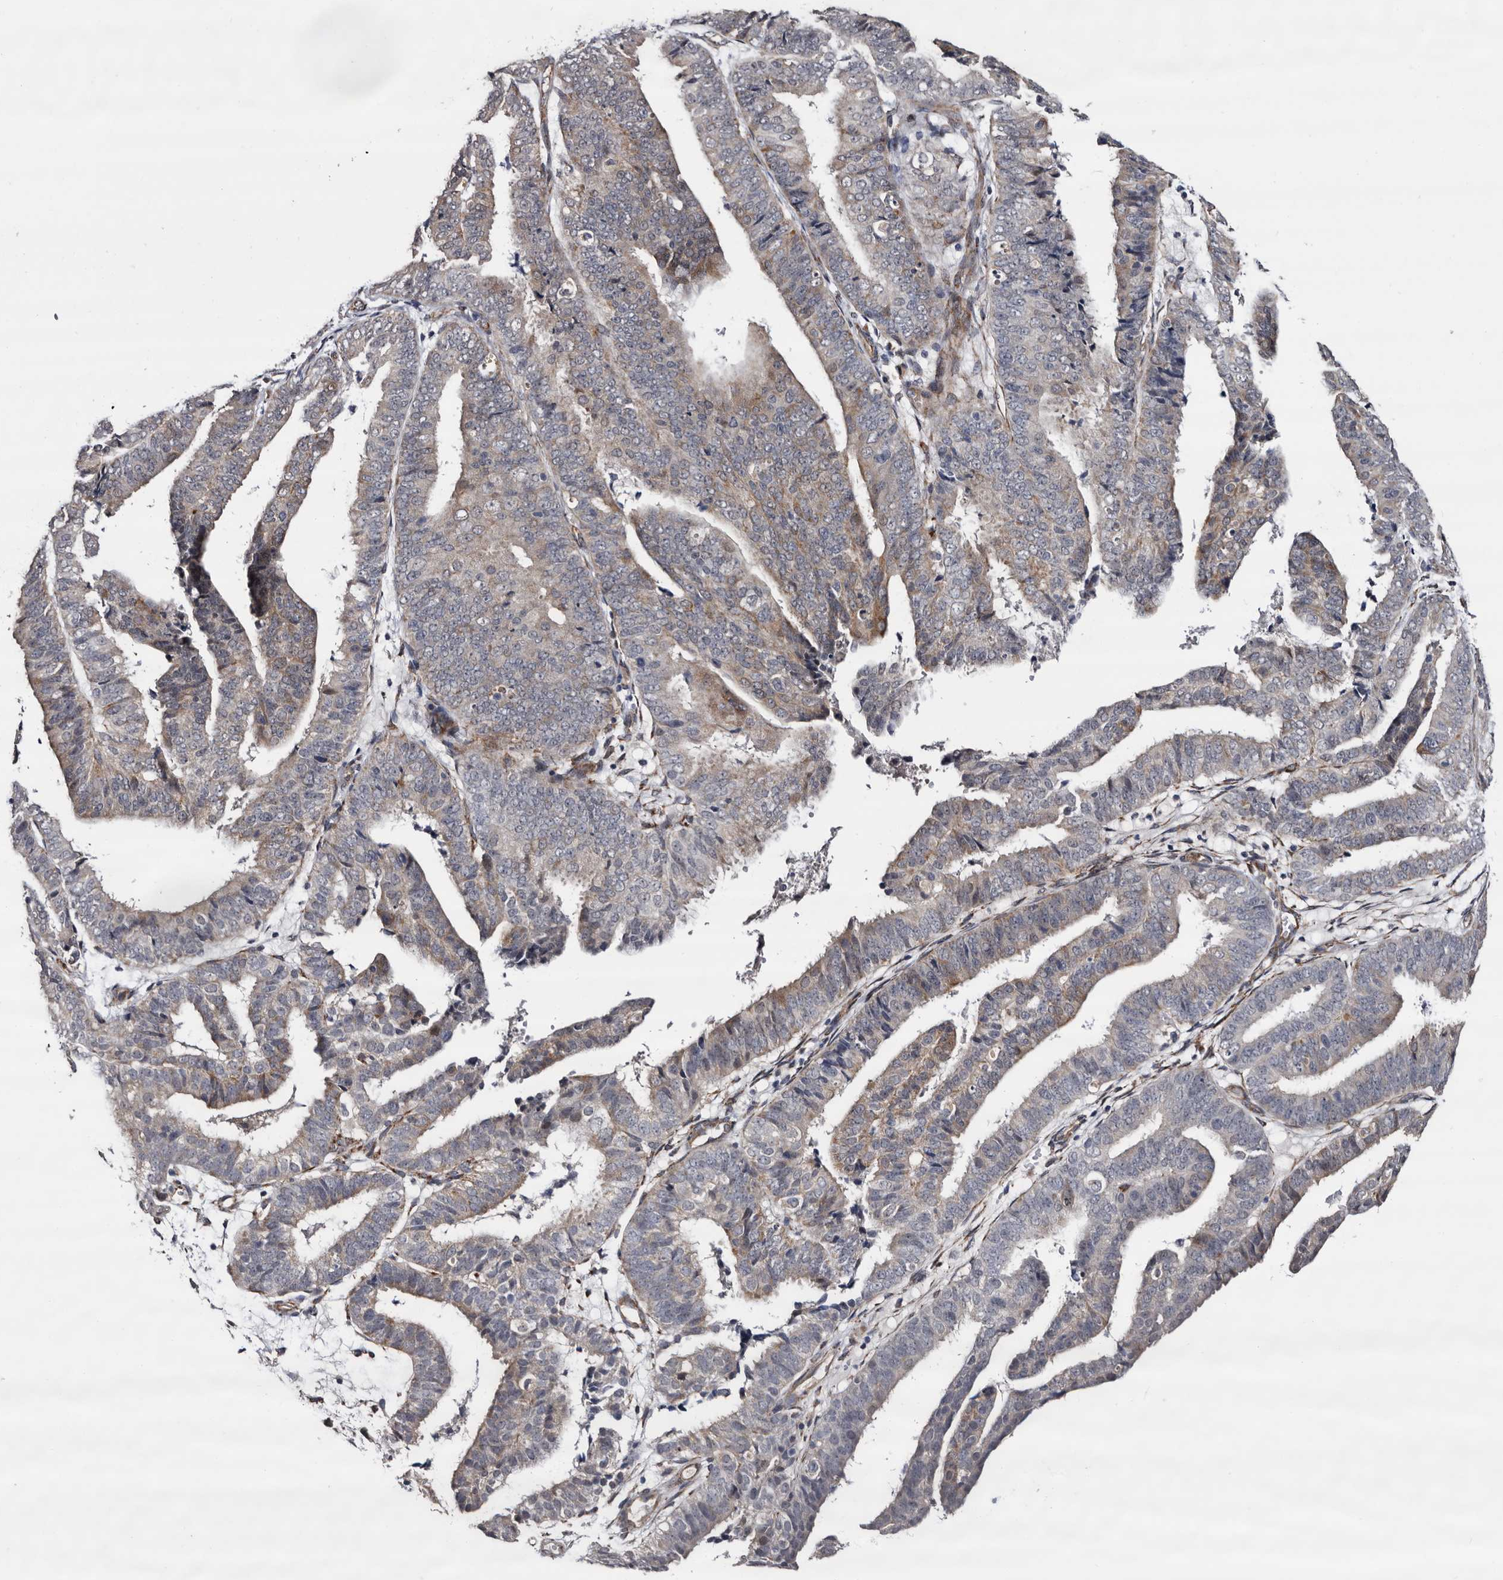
{"staining": {"intensity": "weak", "quantity": "<25%", "location": "cytoplasmic/membranous"}, "tissue": "endometrial cancer", "cell_type": "Tumor cells", "image_type": "cancer", "snomed": [{"axis": "morphology", "description": "Adenocarcinoma, NOS"}, {"axis": "topography", "description": "Endometrium"}], "caption": "Immunohistochemistry of human endometrial cancer (adenocarcinoma) shows no expression in tumor cells.", "gene": "ARMCX2", "patient": {"sex": "female", "age": 63}}